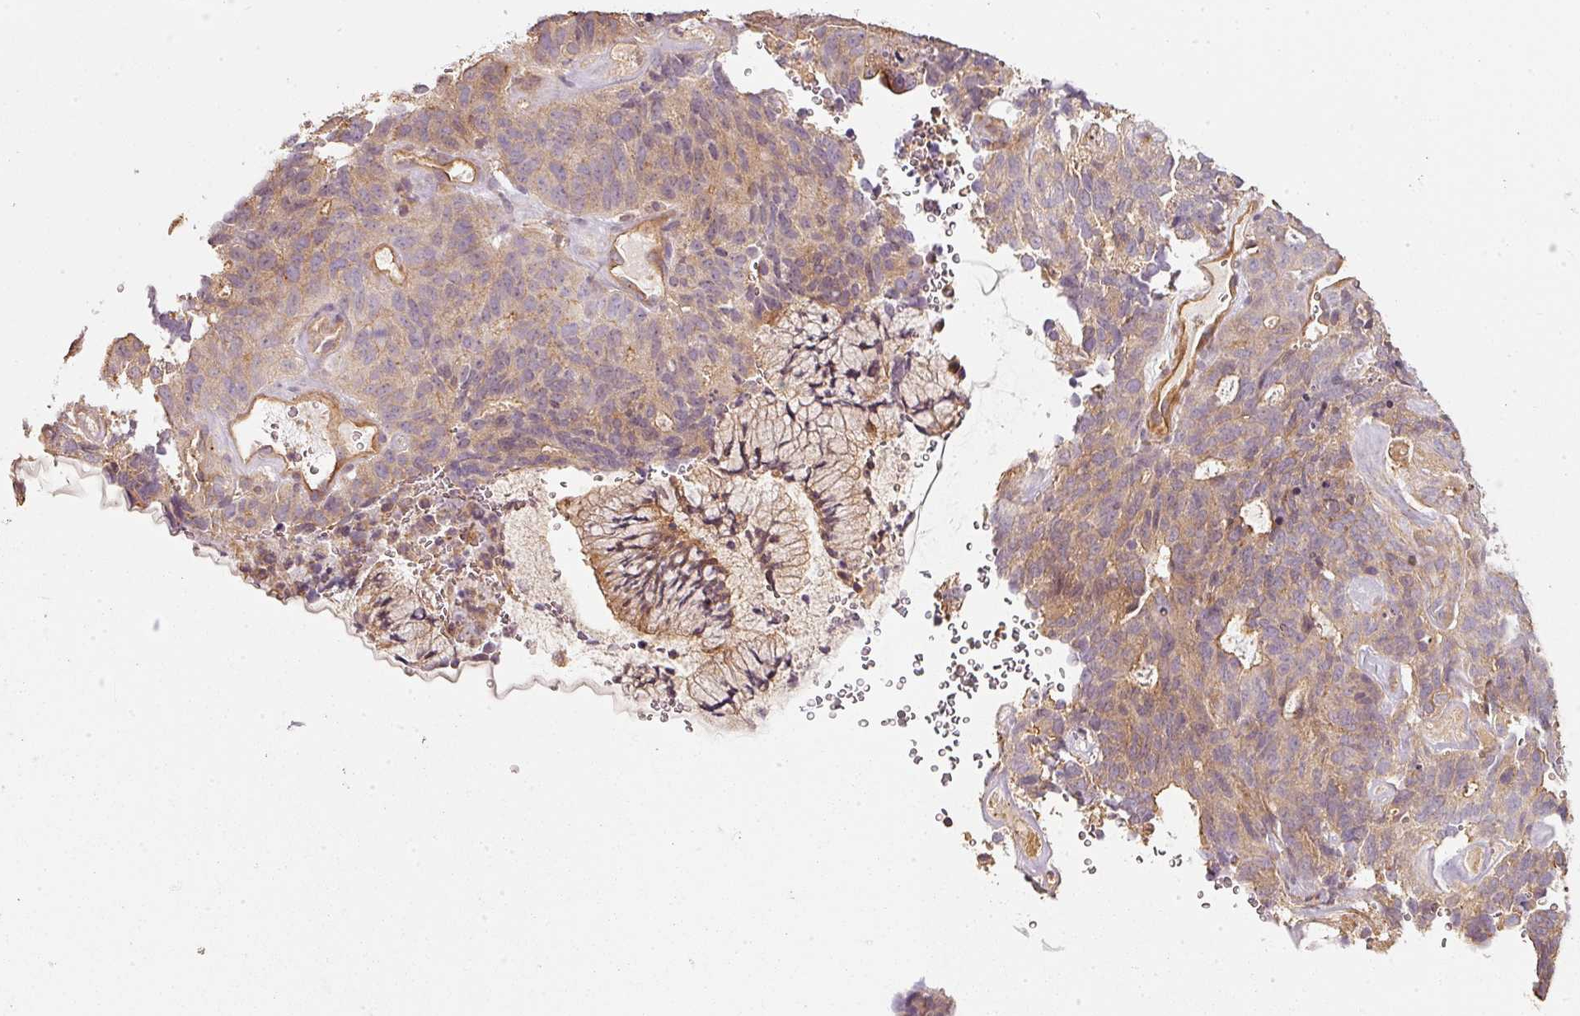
{"staining": {"intensity": "moderate", "quantity": "25%-75%", "location": "cytoplasmic/membranous"}, "tissue": "cervical cancer", "cell_type": "Tumor cells", "image_type": "cancer", "snomed": [{"axis": "morphology", "description": "Adenocarcinoma, NOS"}, {"axis": "topography", "description": "Cervix"}], "caption": "Immunohistochemical staining of adenocarcinoma (cervical) demonstrates medium levels of moderate cytoplasmic/membranous positivity in about 25%-75% of tumor cells. (IHC, brightfield microscopy, high magnification).", "gene": "CEP95", "patient": {"sex": "female", "age": 38}}